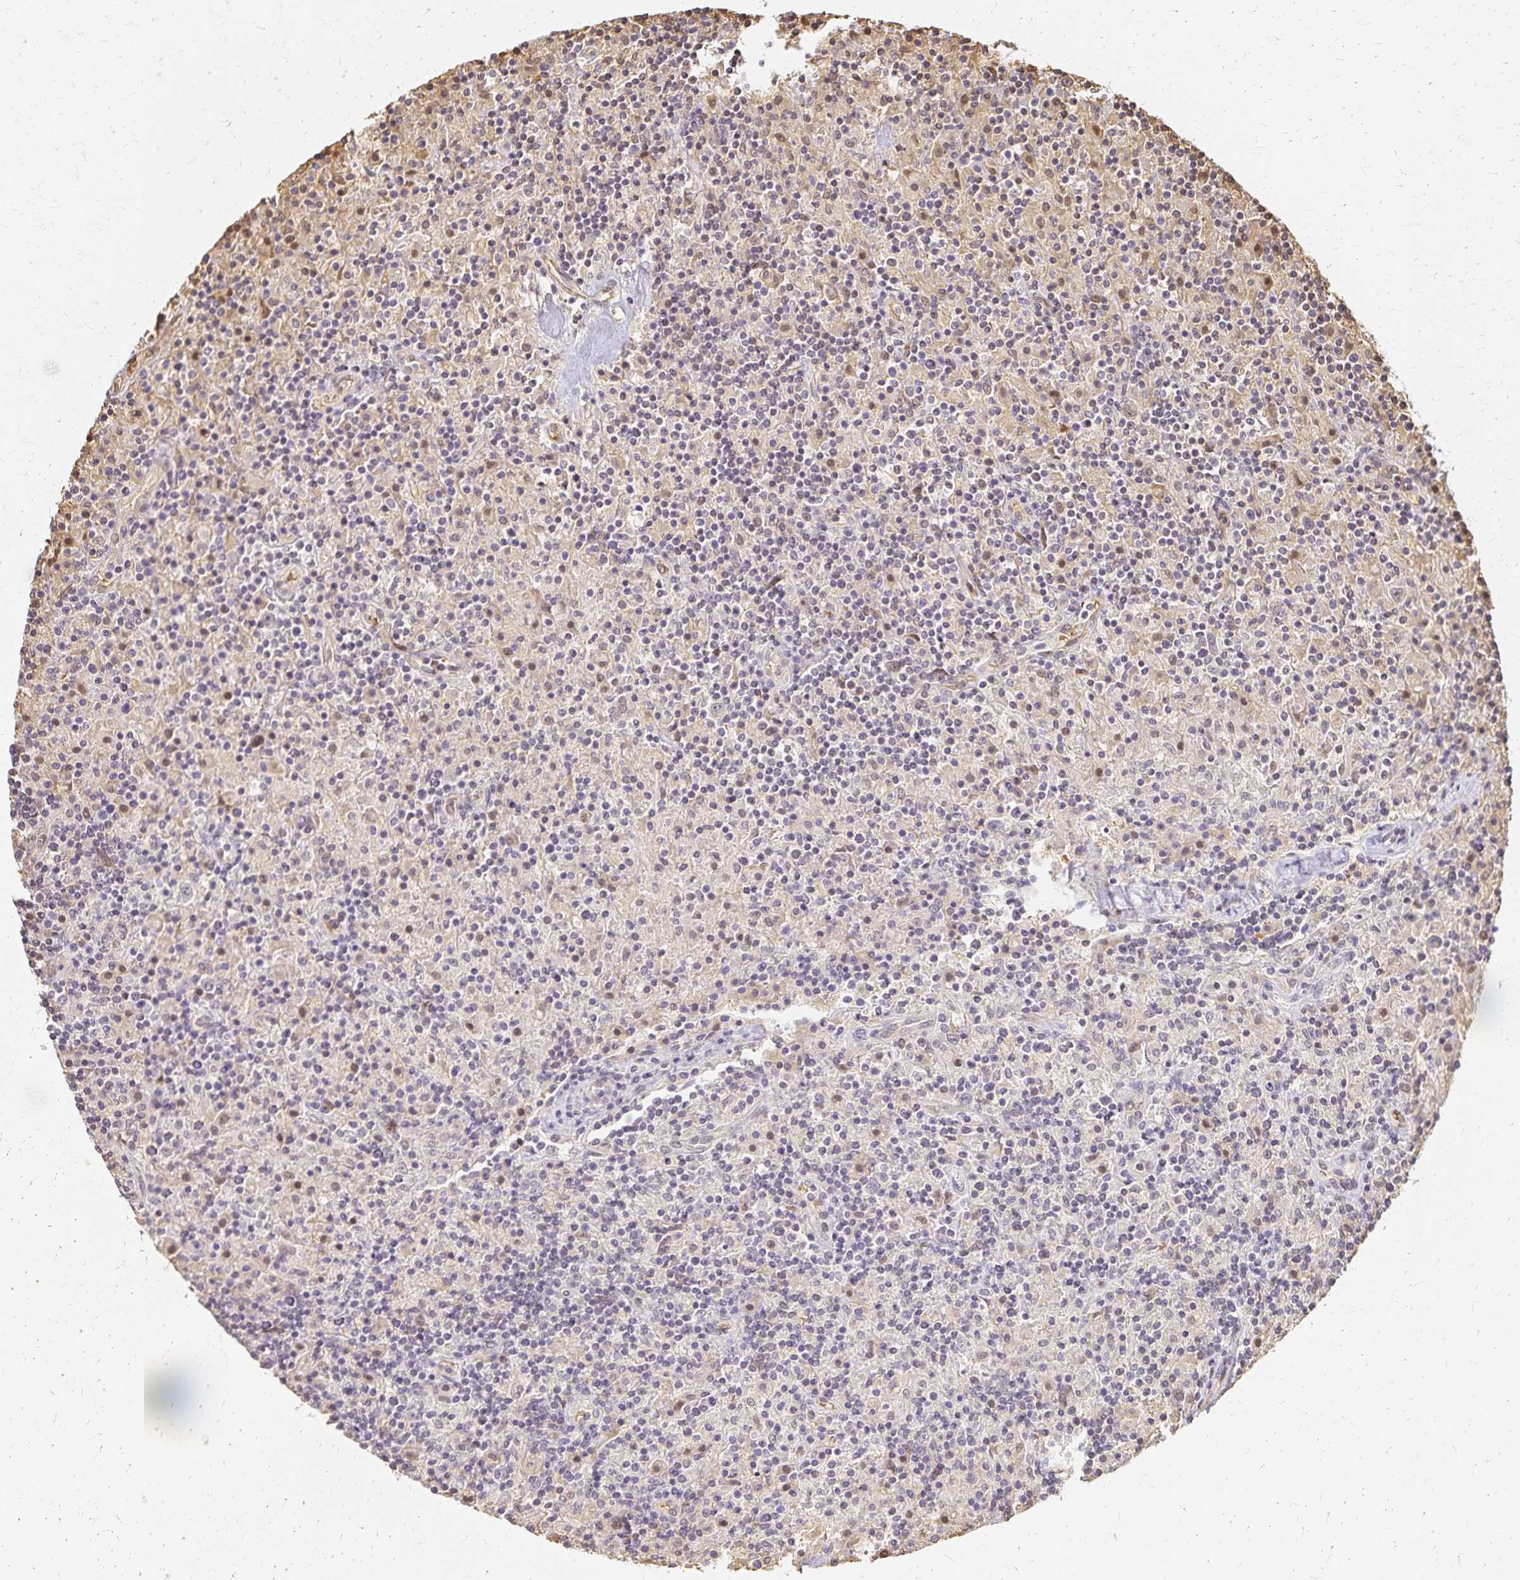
{"staining": {"intensity": "negative", "quantity": "none", "location": "none"}, "tissue": "lymphoma", "cell_type": "Tumor cells", "image_type": "cancer", "snomed": [{"axis": "morphology", "description": "Hodgkin's disease, NOS"}, {"axis": "topography", "description": "Lymph node"}], "caption": "Immunohistochemical staining of human Hodgkin's disease displays no significant staining in tumor cells.", "gene": "AZGP1", "patient": {"sex": "male", "age": 70}}